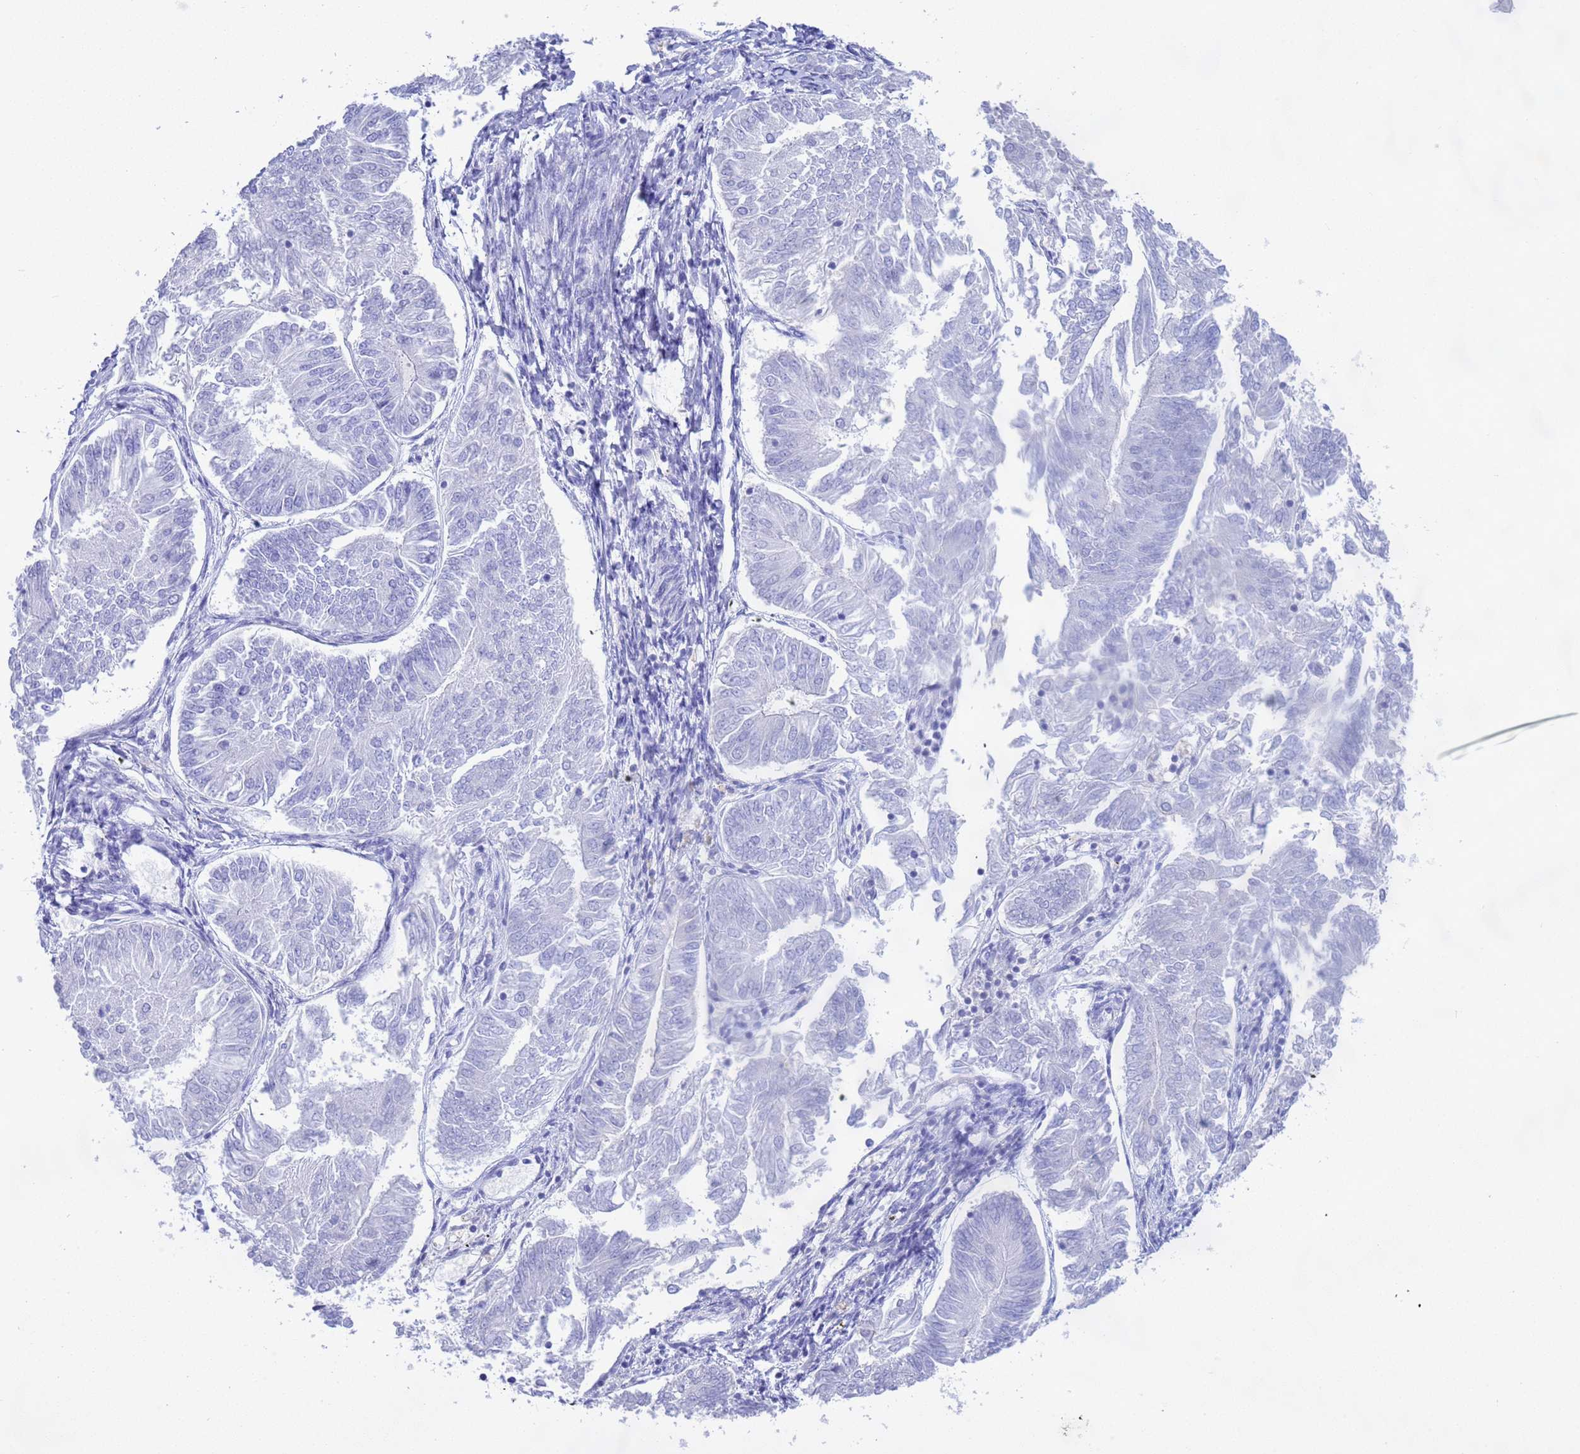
{"staining": {"intensity": "negative", "quantity": "none", "location": "none"}, "tissue": "endometrial cancer", "cell_type": "Tumor cells", "image_type": "cancer", "snomed": [{"axis": "morphology", "description": "Adenocarcinoma, NOS"}, {"axis": "topography", "description": "Endometrium"}], "caption": "Photomicrograph shows no significant protein positivity in tumor cells of endometrial cancer. (DAB immunohistochemistry (IHC) with hematoxylin counter stain).", "gene": "GSTM1", "patient": {"sex": "female", "age": 58}}